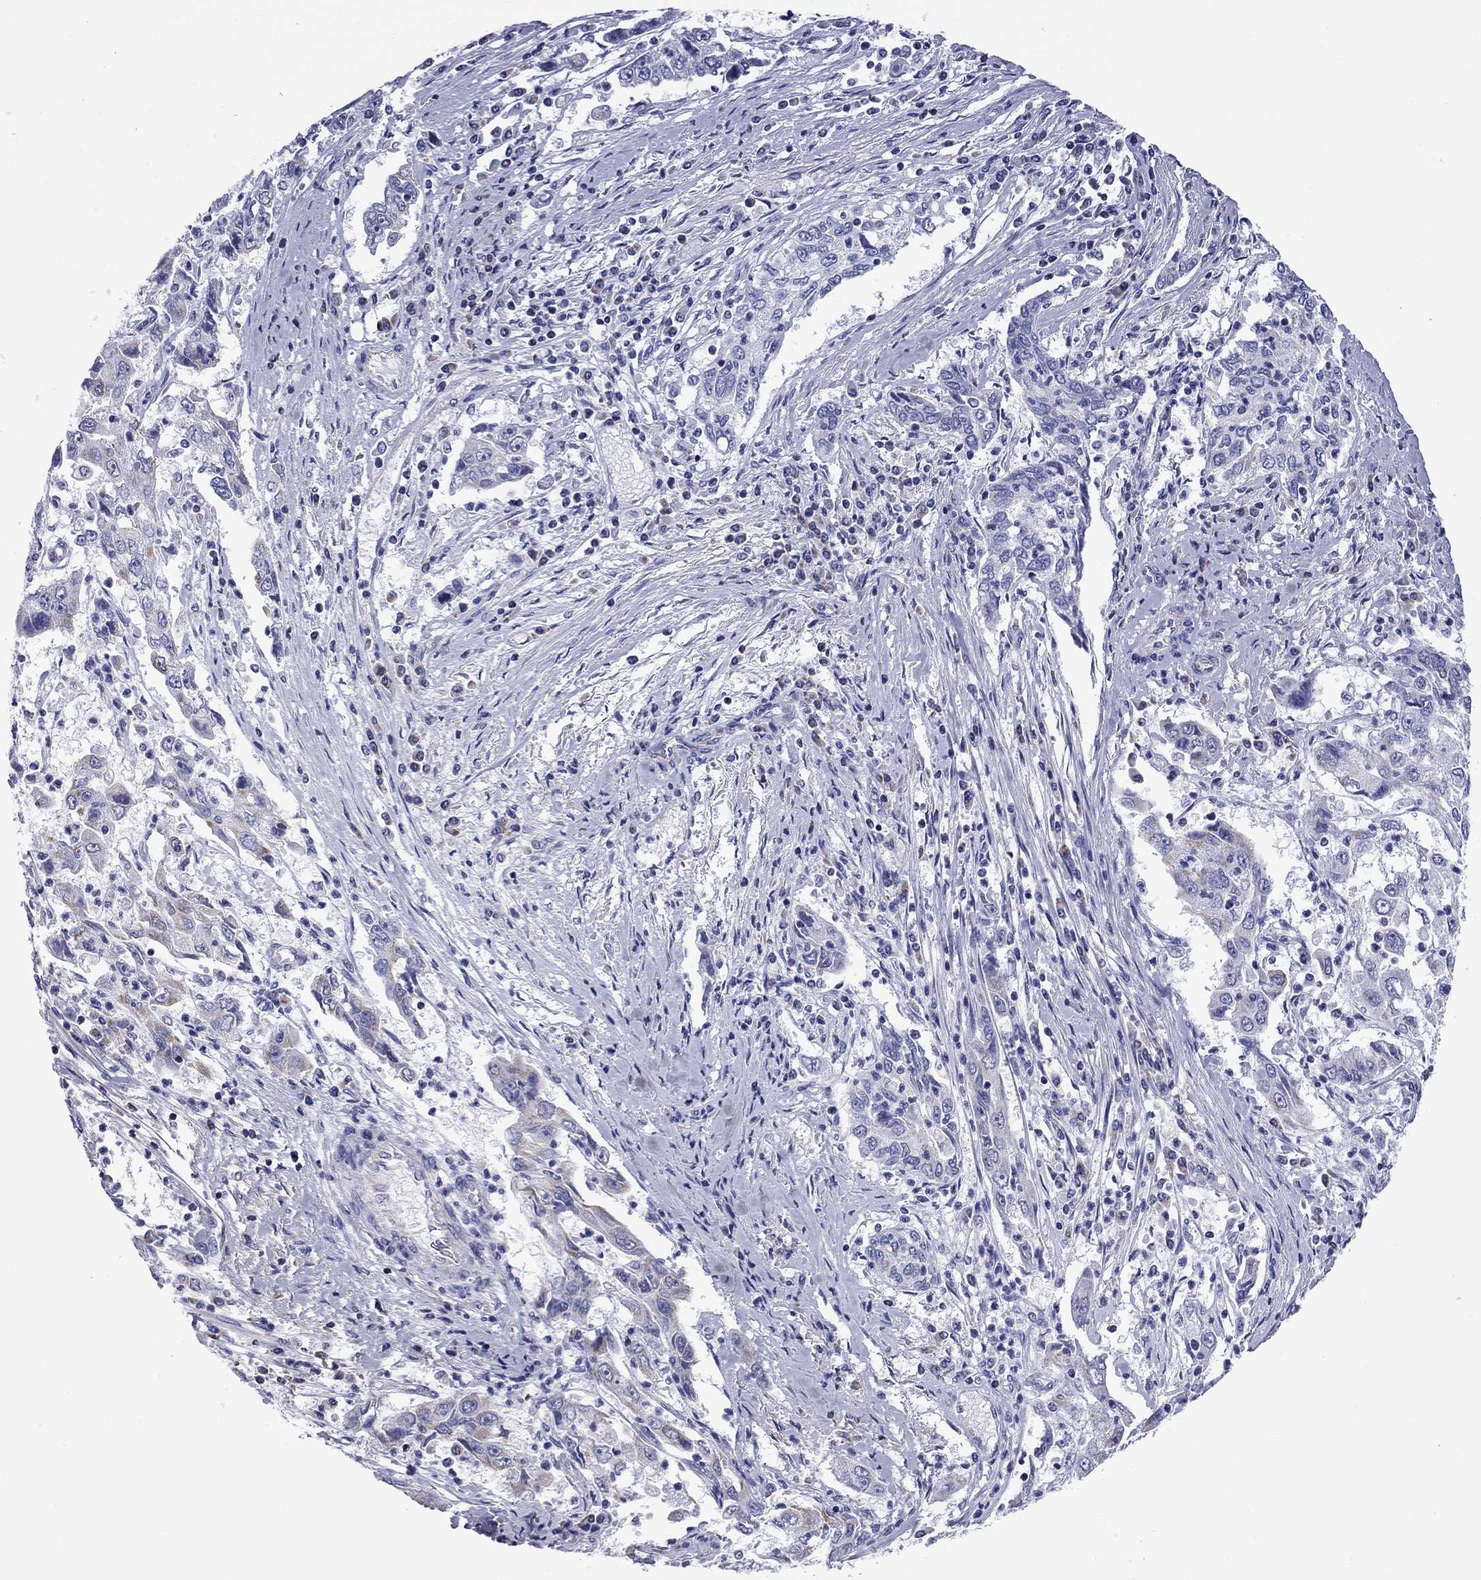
{"staining": {"intensity": "negative", "quantity": "none", "location": "none"}, "tissue": "cervical cancer", "cell_type": "Tumor cells", "image_type": "cancer", "snomed": [{"axis": "morphology", "description": "Squamous cell carcinoma, NOS"}, {"axis": "topography", "description": "Cervix"}], "caption": "DAB immunohistochemical staining of cervical cancer demonstrates no significant staining in tumor cells. The staining is performed using DAB brown chromogen with nuclei counter-stained in using hematoxylin.", "gene": "ACADSB", "patient": {"sex": "female", "age": 36}}